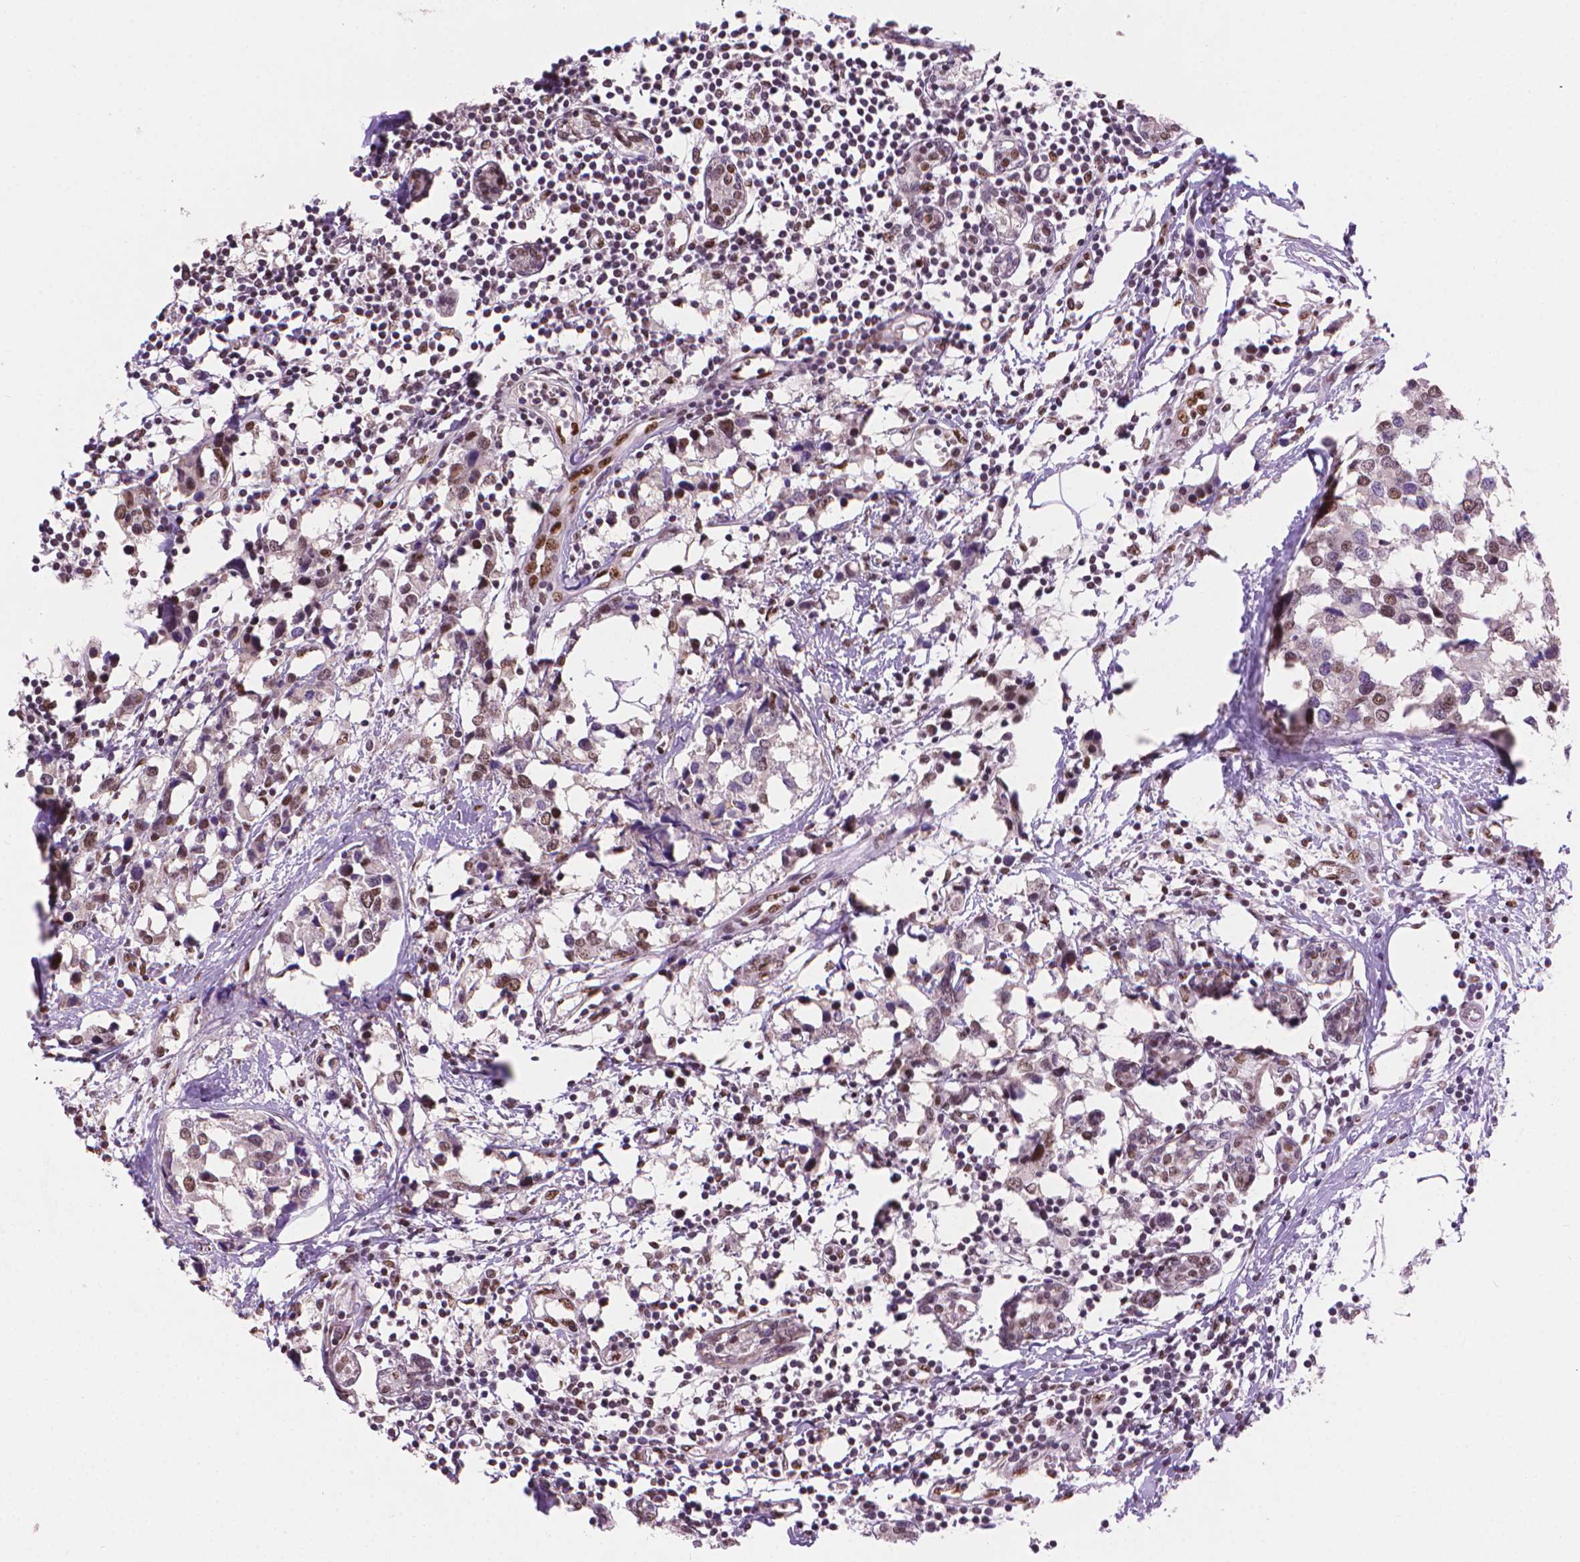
{"staining": {"intensity": "moderate", "quantity": ">75%", "location": "nuclear"}, "tissue": "breast cancer", "cell_type": "Tumor cells", "image_type": "cancer", "snomed": [{"axis": "morphology", "description": "Lobular carcinoma"}, {"axis": "topography", "description": "Breast"}], "caption": "The photomicrograph shows a brown stain indicating the presence of a protein in the nuclear of tumor cells in breast lobular carcinoma.", "gene": "UBN1", "patient": {"sex": "female", "age": 59}}